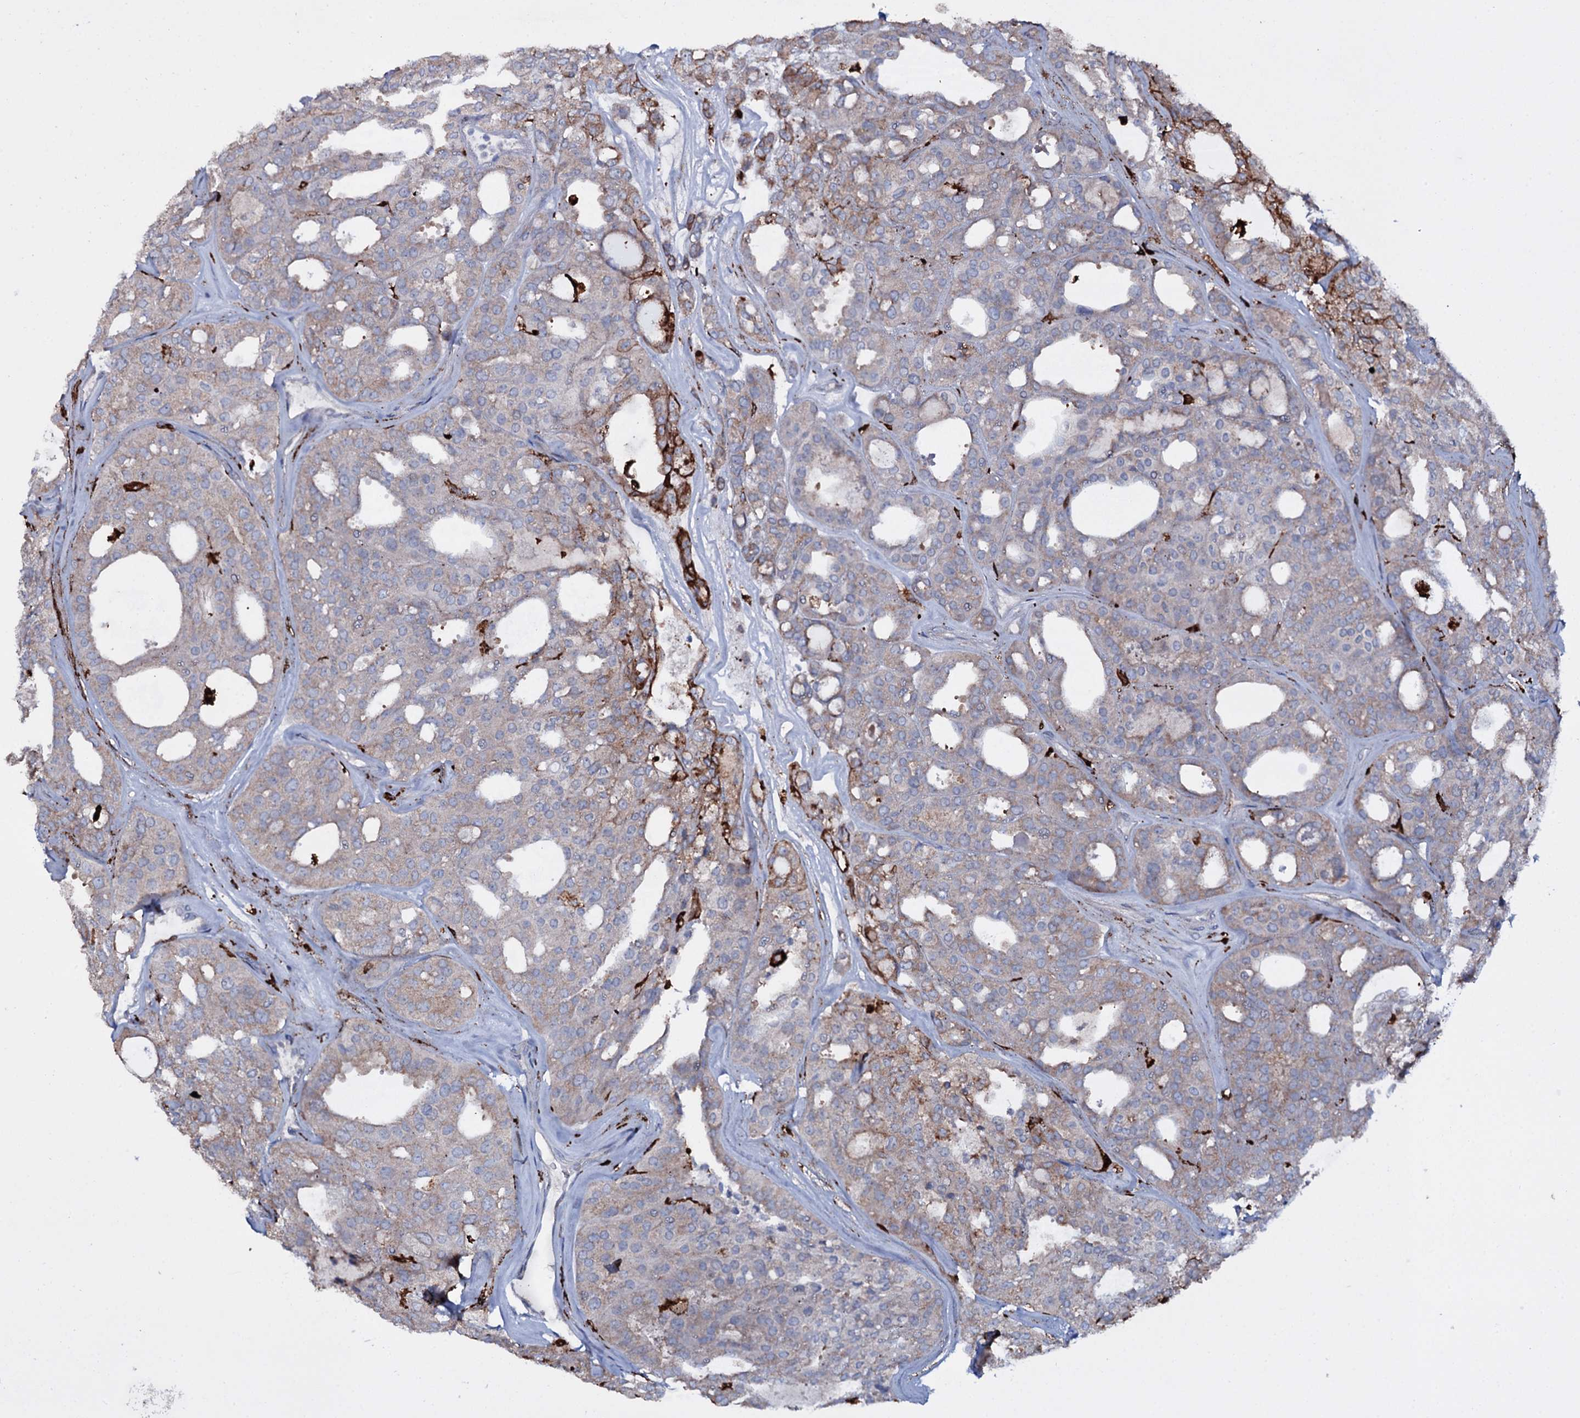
{"staining": {"intensity": "weak", "quantity": "25%-75%", "location": "cytoplasmic/membranous"}, "tissue": "thyroid cancer", "cell_type": "Tumor cells", "image_type": "cancer", "snomed": [{"axis": "morphology", "description": "Follicular adenoma carcinoma, NOS"}, {"axis": "topography", "description": "Thyroid gland"}], "caption": "Immunohistochemistry (IHC) of thyroid cancer reveals low levels of weak cytoplasmic/membranous staining in about 25%-75% of tumor cells.", "gene": "OSBPL2", "patient": {"sex": "male", "age": 75}}